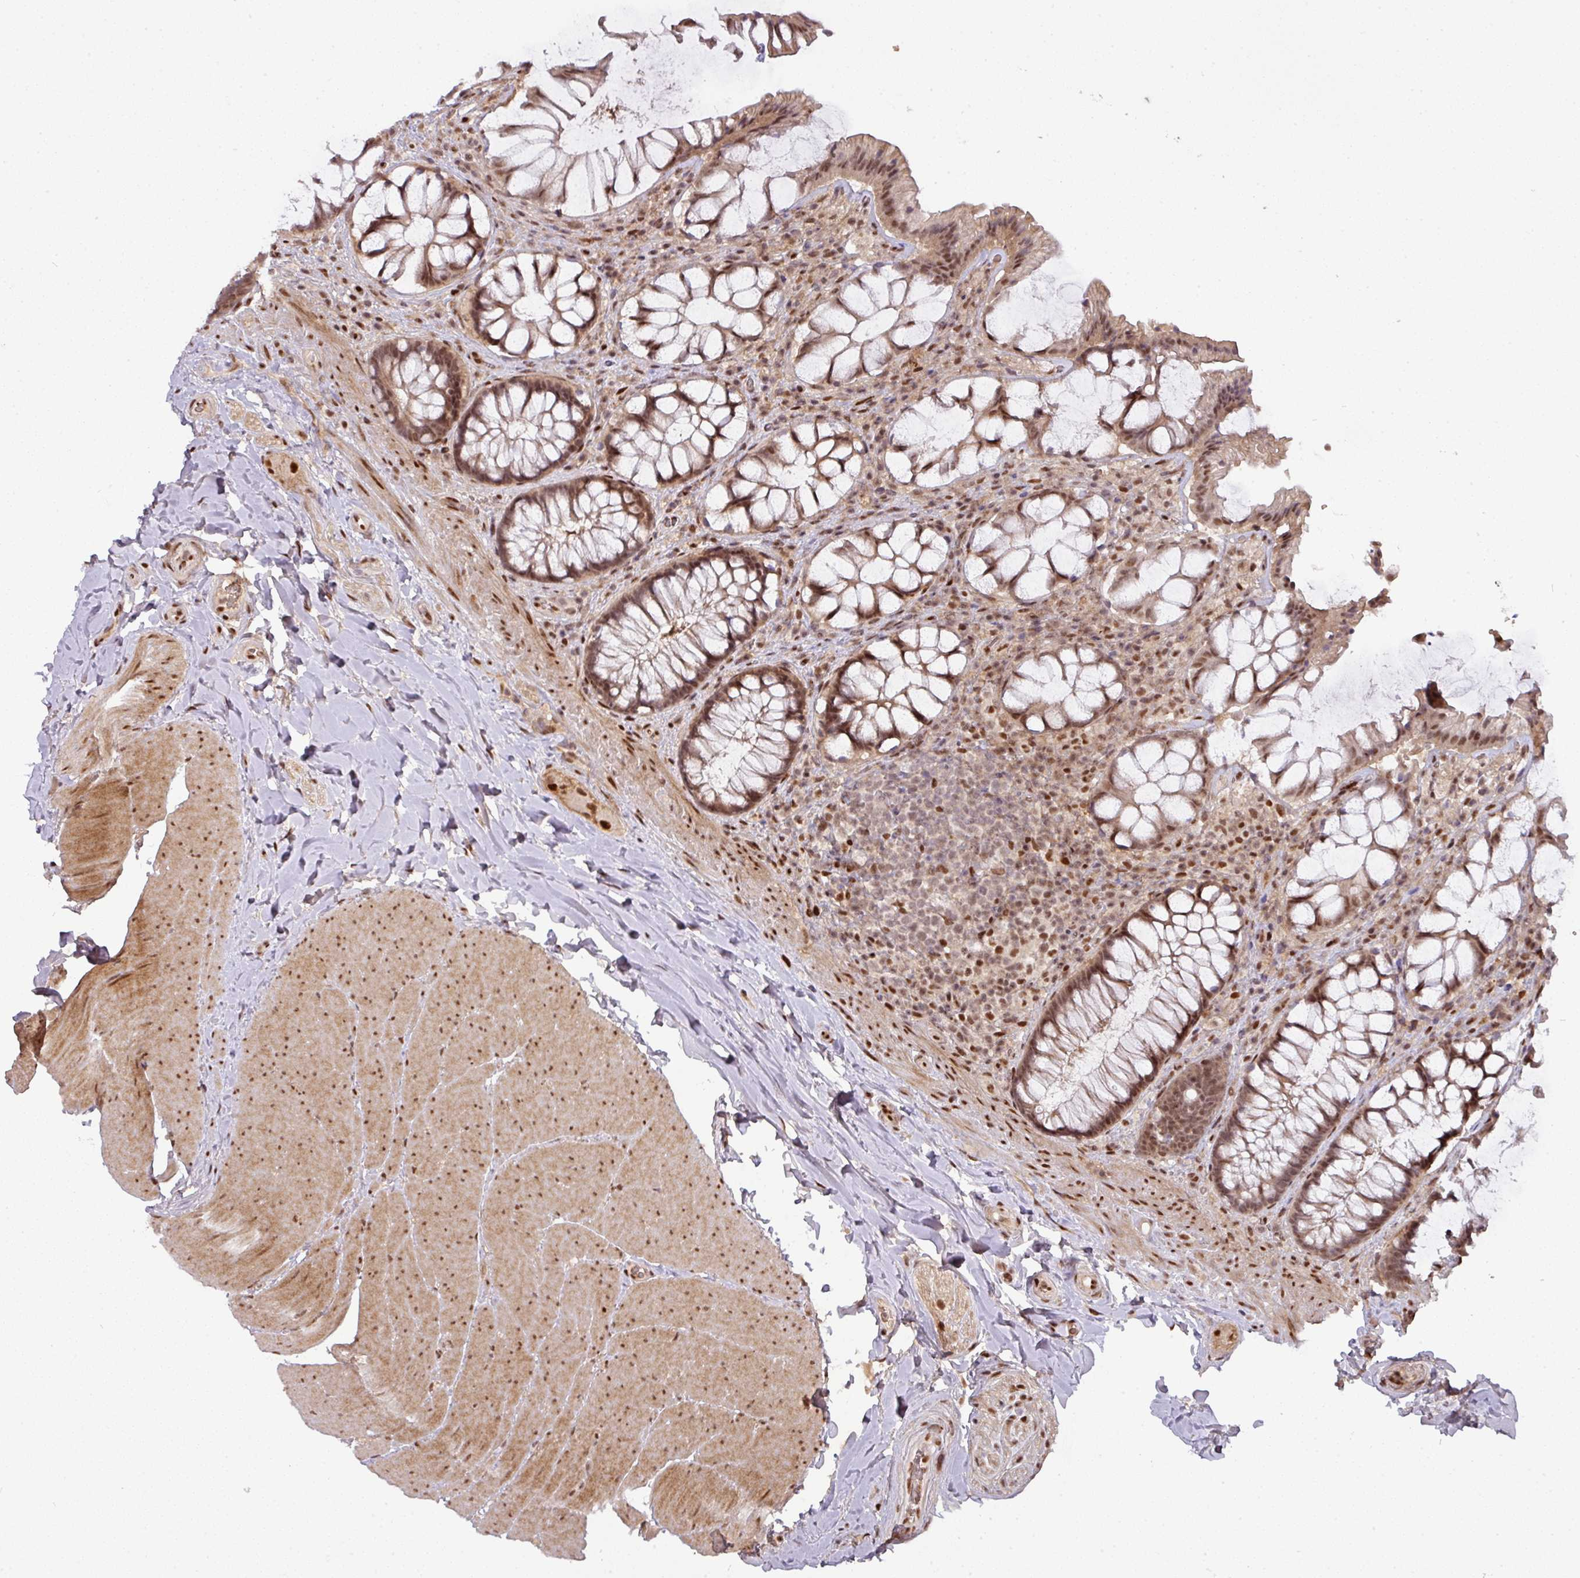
{"staining": {"intensity": "moderate", "quantity": ">75%", "location": "nuclear"}, "tissue": "rectum", "cell_type": "Glandular cells", "image_type": "normal", "snomed": [{"axis": "morphology", "description": "Normal tissue, NOS"}, {"axis": "topography", "description": "Rectum"}], "caption": "Glandular cells reveal medium levels of moderate nuclear positivity in about >75% of cells in unremarkable rectum.", "gene": "CIC", "patient": {"sex": "female", "age": 58}}